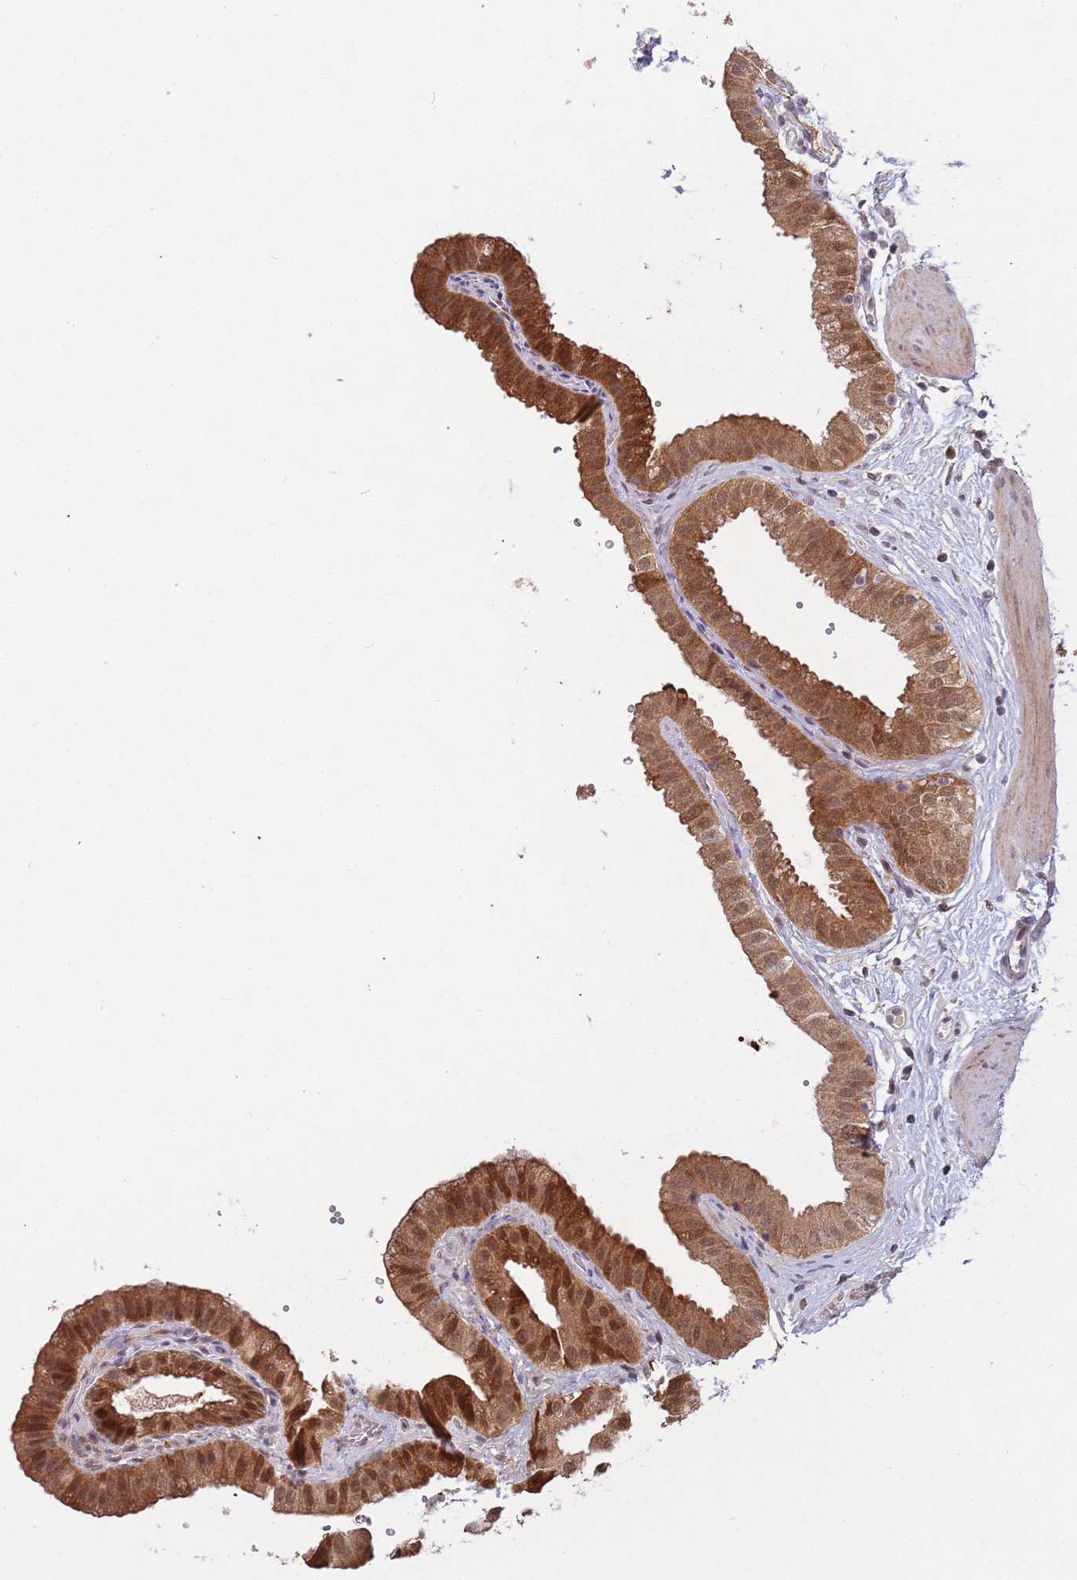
{"staining": {"intensity": "strong", "quantity": ">75%", "location": "cytoplasmic/membranous,nuclear"}, "tissue": "gallbladder", "cell_type": "Glandular cells", "image_type": "normal", "snomed": [{"axis": "morphology", "description": "Normal tissue, NOS"}, {"axis": "topography", "description": "Gallbladder"}], "caption": "Normal gallbladder was stained to show a protein in brown. There is high levels of strong cytoplasmic/membranous,nuclear staining in approximately >75% of glandular cells.", "gene": "ZNF639", "patient": {"sex": "female", "age": 61}}